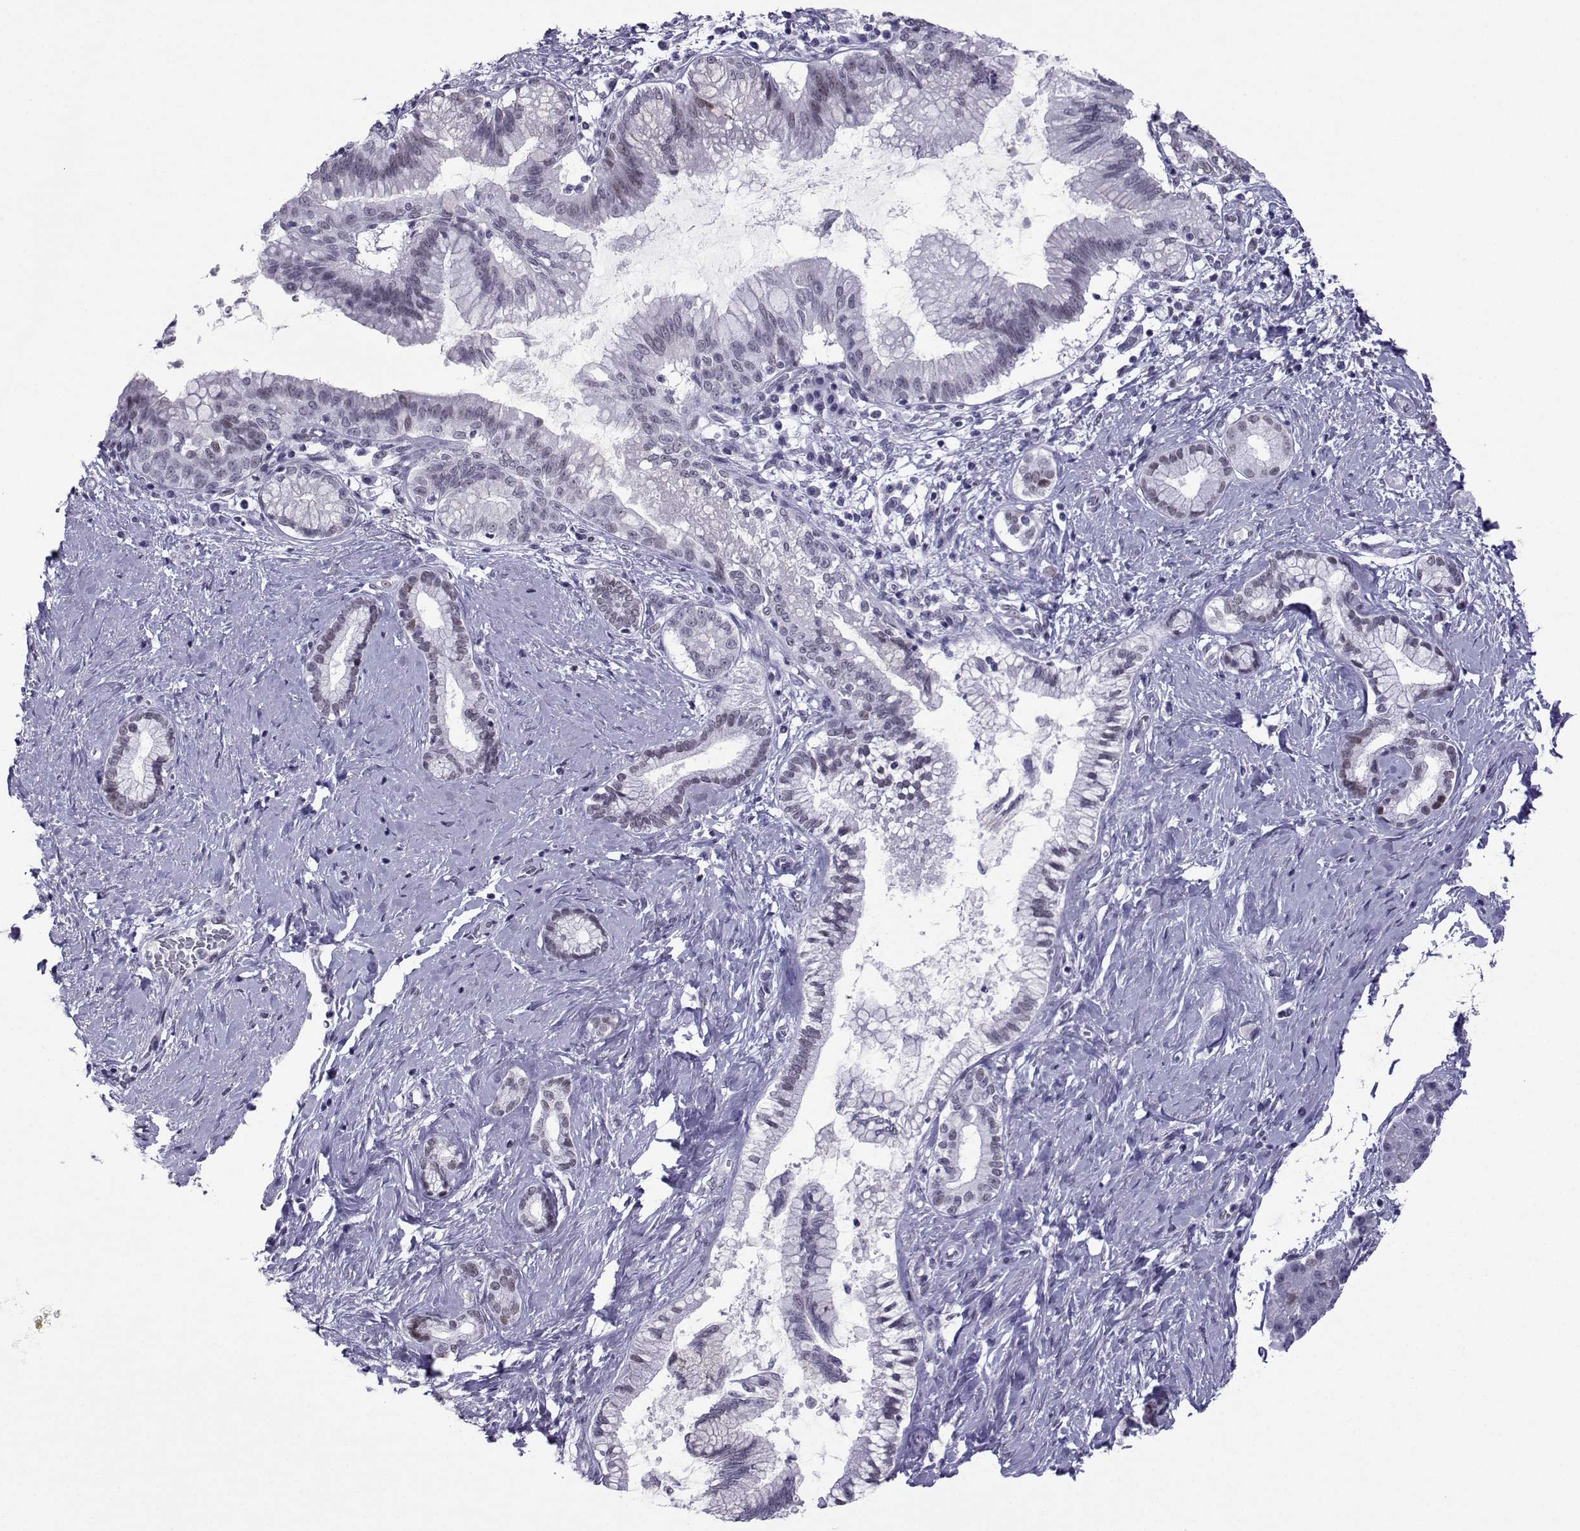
{"staining": {"intensity": "weak", "quantity": "<25%", "location": "nuclear"}, "tissue": "pancreatic cancer", "cell_type": "Tumor cells", "image_type": "cancer", "snomed": [{"axis": "morphology", "description": "Adenocarcinoma, NOS"}, {"axis": "topography", "description": "Pancreas"}], "caption": "High power microscopy image of an immunohistochemistry image of pancreatic cancer (adenocarcinoma), revealing no significant expression in tumor cells.", "gene": "LORICRIN", "patient": {"sex": "female", "age": 73}}